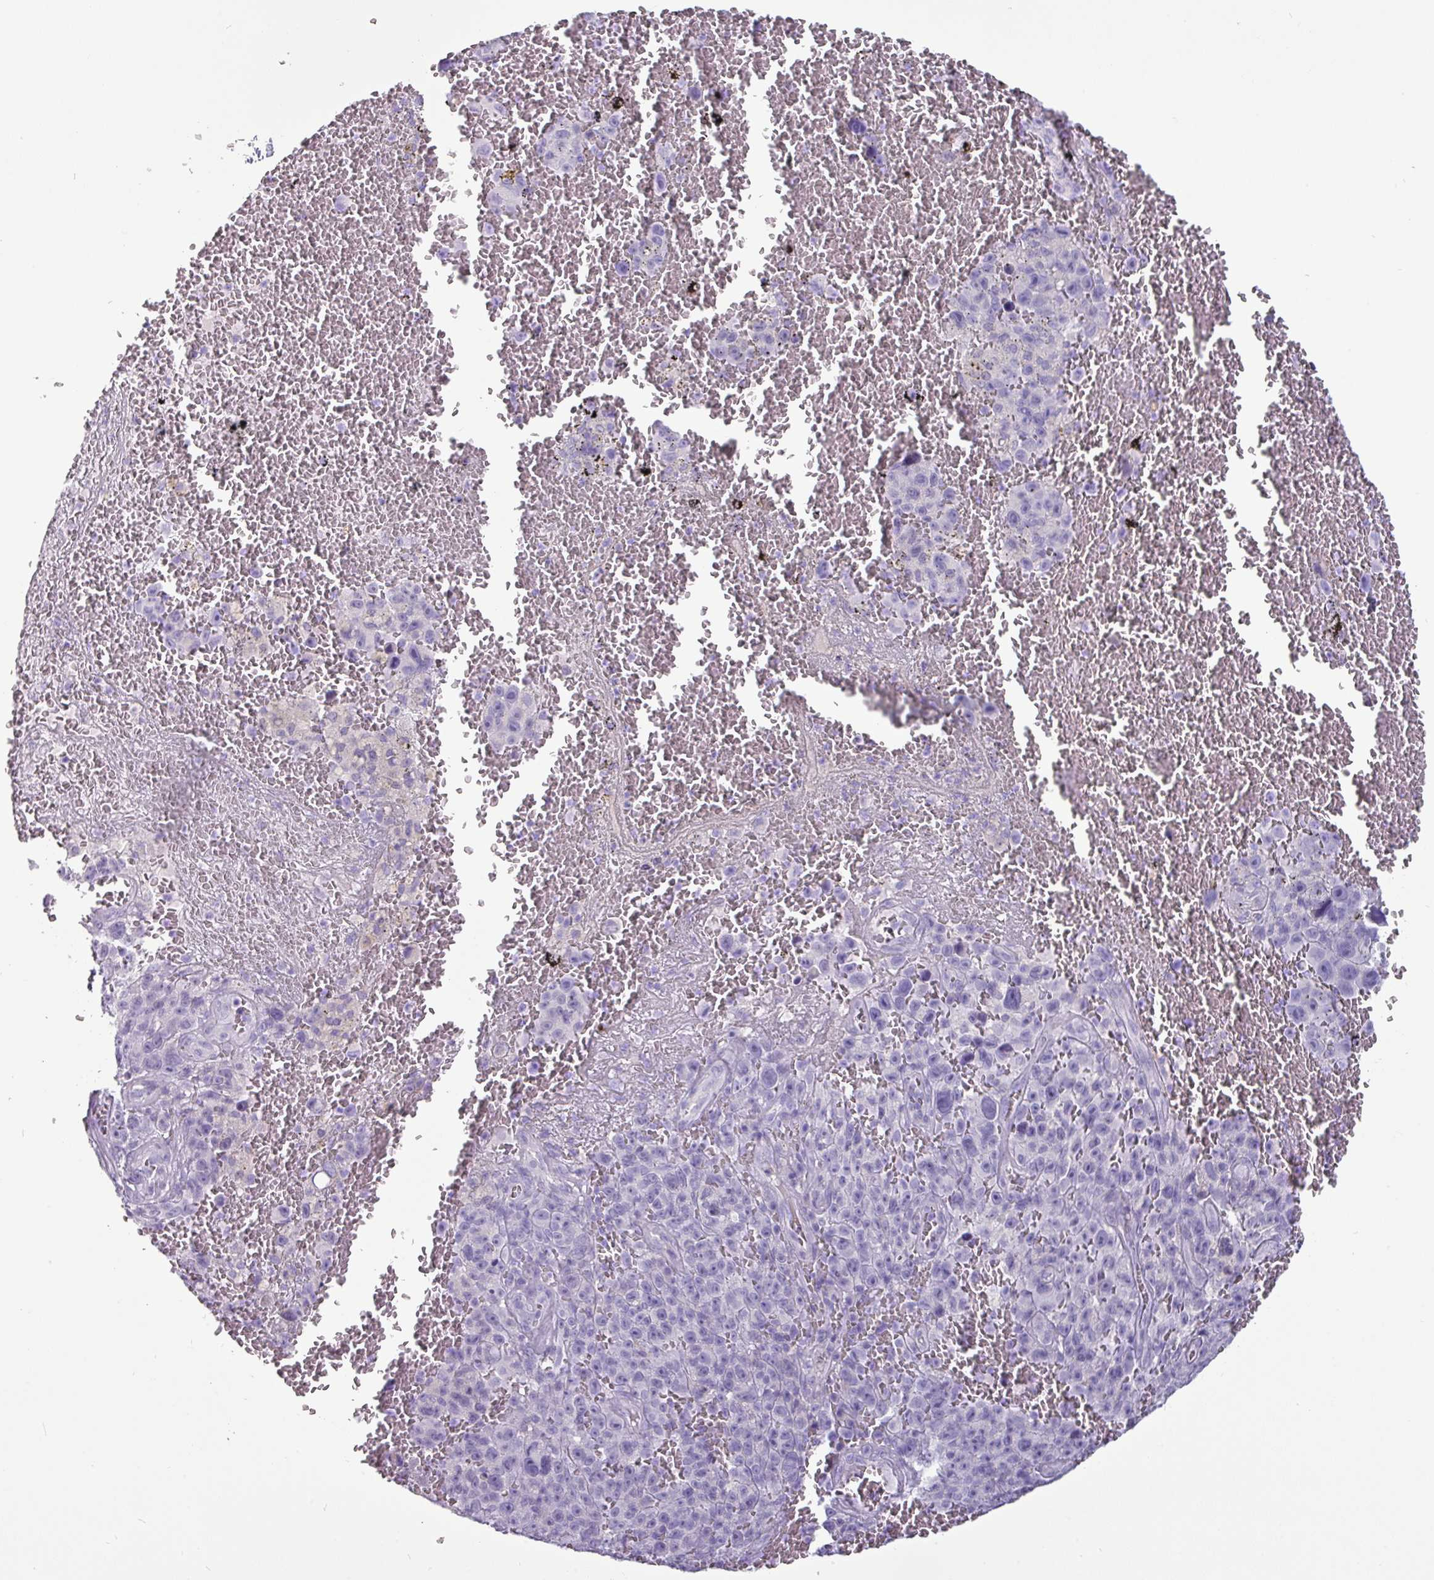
{"staining": {"intensity": "negative", "quantity": "none", "location": "none"}, "tissue": "melanoma", "cell_type": "Tumor cells", "image_type": "cancer", "snomed": [{"axis": "morphology", "description": "Malignant melanoma, NOS"}, {"axis": "topography", "description": "Skin"}], "caption": "High magnification brightfield microscopy of melanoma stained with DAB (brown) and counterstained with hematoxylin (blue): tumor cells show no significant staining.", "gene": "GSTA3", "patient": {"sex": "female", "age": 82}}